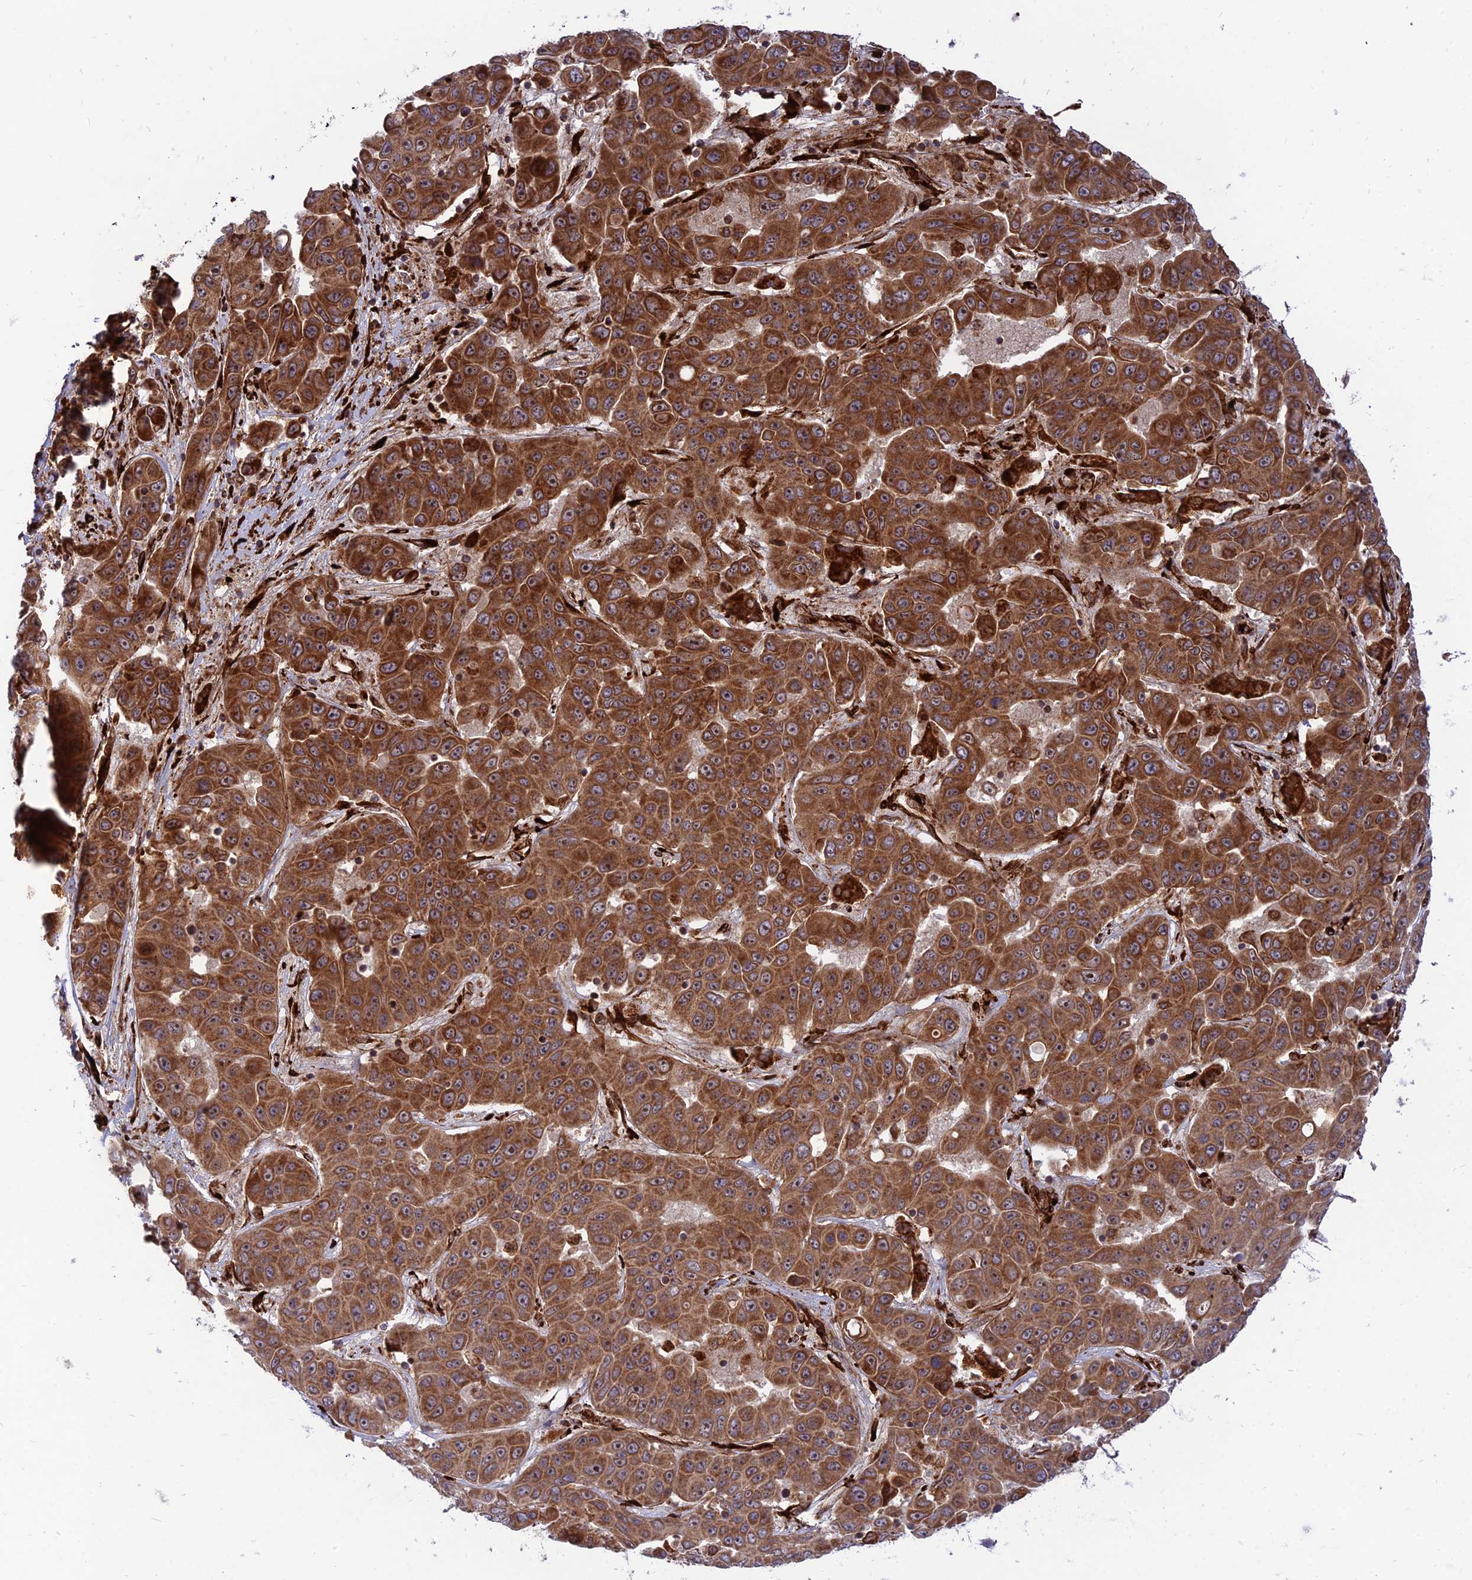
{"staining": {"intensity": "strong", "quantity": ">75%", "location": "cytoplasmic/membranous,nuclear"}, "tissue": "liver cancer", "cell_type": "Tumor cells", "image_type": "cancer", "snomed": [{"axis": "morphology", "description": "Cholangiocarcinoma"}, {"axis": "topography", "description": "Liver"}], "caption": "Immunohistochemistry (IHC) of human liver cancer shows high levels of strong cytoplasmic/membranous and nuclear staining in approximately >75% of tumor cells.", "gene": "CRTAP", "patient": {"sex": "female", "age": 52}}